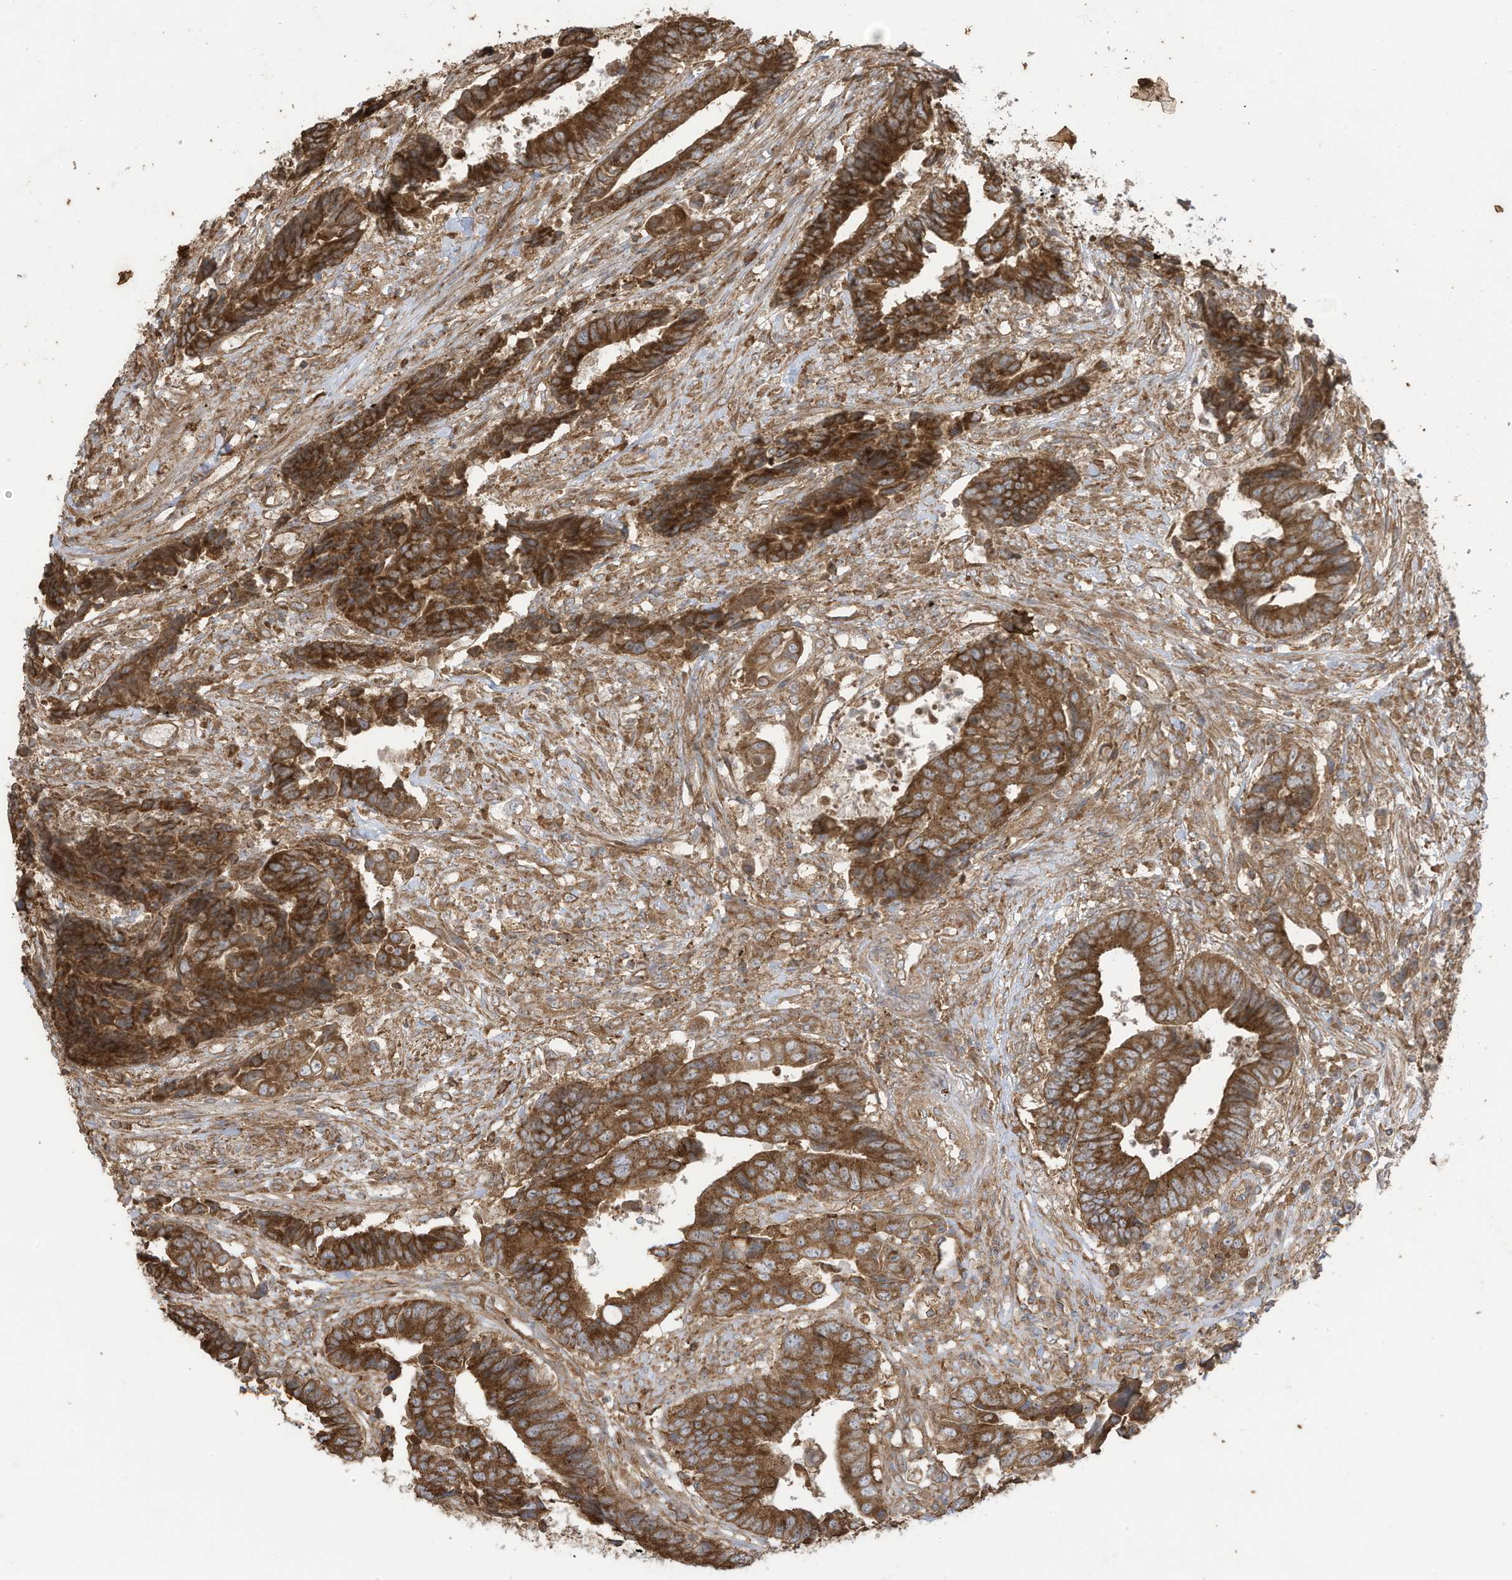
{"staining": {"intensity": "strong", "quantity": ">75%", "location": "cytoplasmic/membranous"}, "tissue": "colorectal cancer", "cell_type": "Tumor cells", "image_type": "cancer", "snomed": [{"axis": "morphology", "description": "Adenocarcinoma, NOS"}, {"axis": "topography", "description": "Rectum"}], "caption": "DAB (3,3'-diaminobenzidine) immunohistochemical staining of human colorectal cancer (adenocarcinoma) displays strong cytoplasmic/membranous protein expression in about >75% of tumor cells.", "gene": "CGAS", "patient": {"sex": "male", "age": 84}}